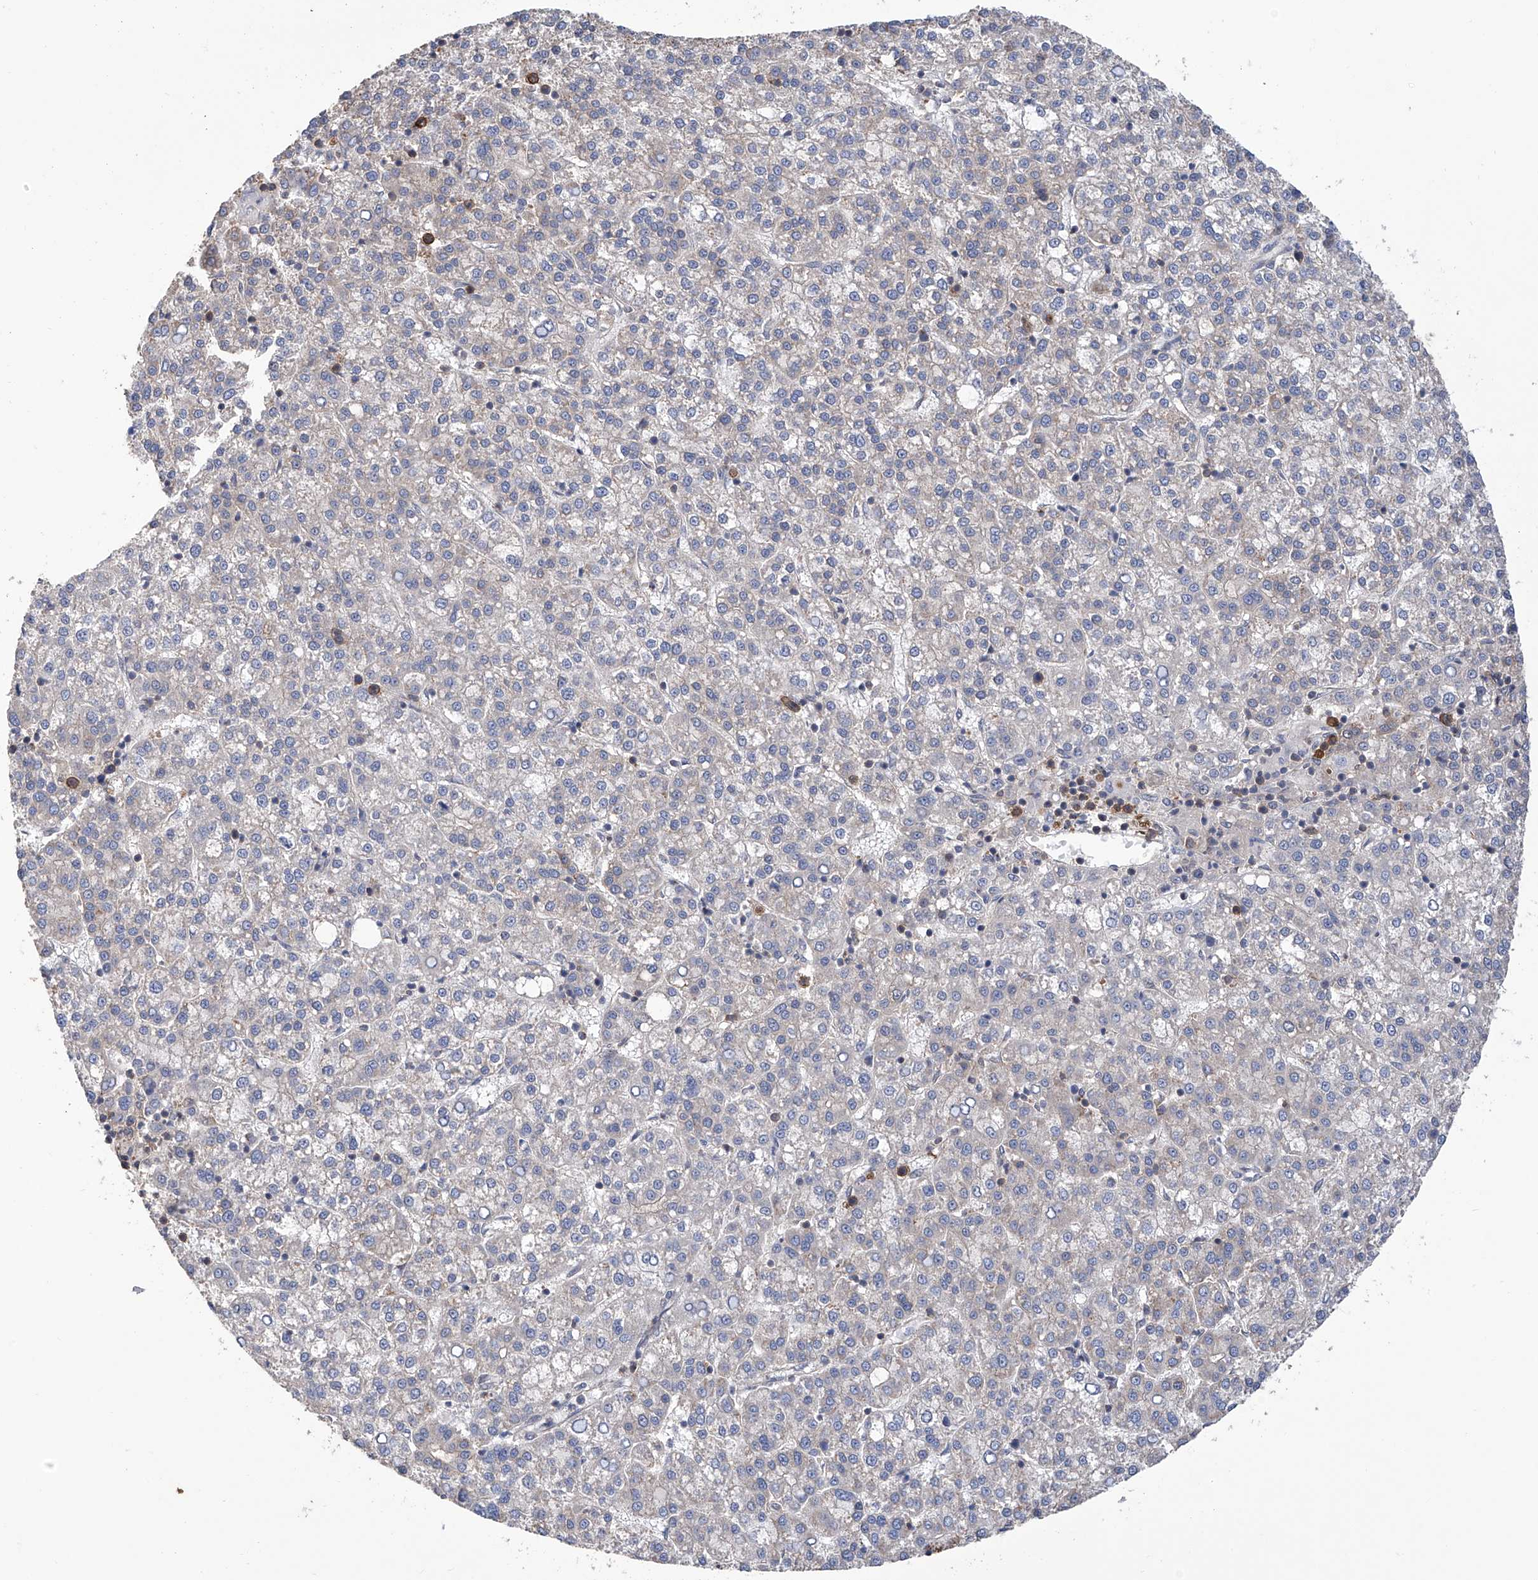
{"staining": {"intensity": "weak", "quantity": "<25%", "location": "cytoplasmic/membranous"}, "tissue": "liver cancer", "cell_type": "Tumor cells", "image_type": "cancer", "snomed": [{"axis": "morphology", "description": "Carcinoma, Hepatocellular, NOS"}, {"axis": "topography", "description": "Liver"}], "caption": "High magnification brightfield microscopy of liver cancer (hepatocellular carcinoma) stained with DAB (brown) and counterstained with hematoxylin (blue): tumor cells show no significant expression.", "gene": "NUDT17", "patient": {"sex": "female", "age": 58}}